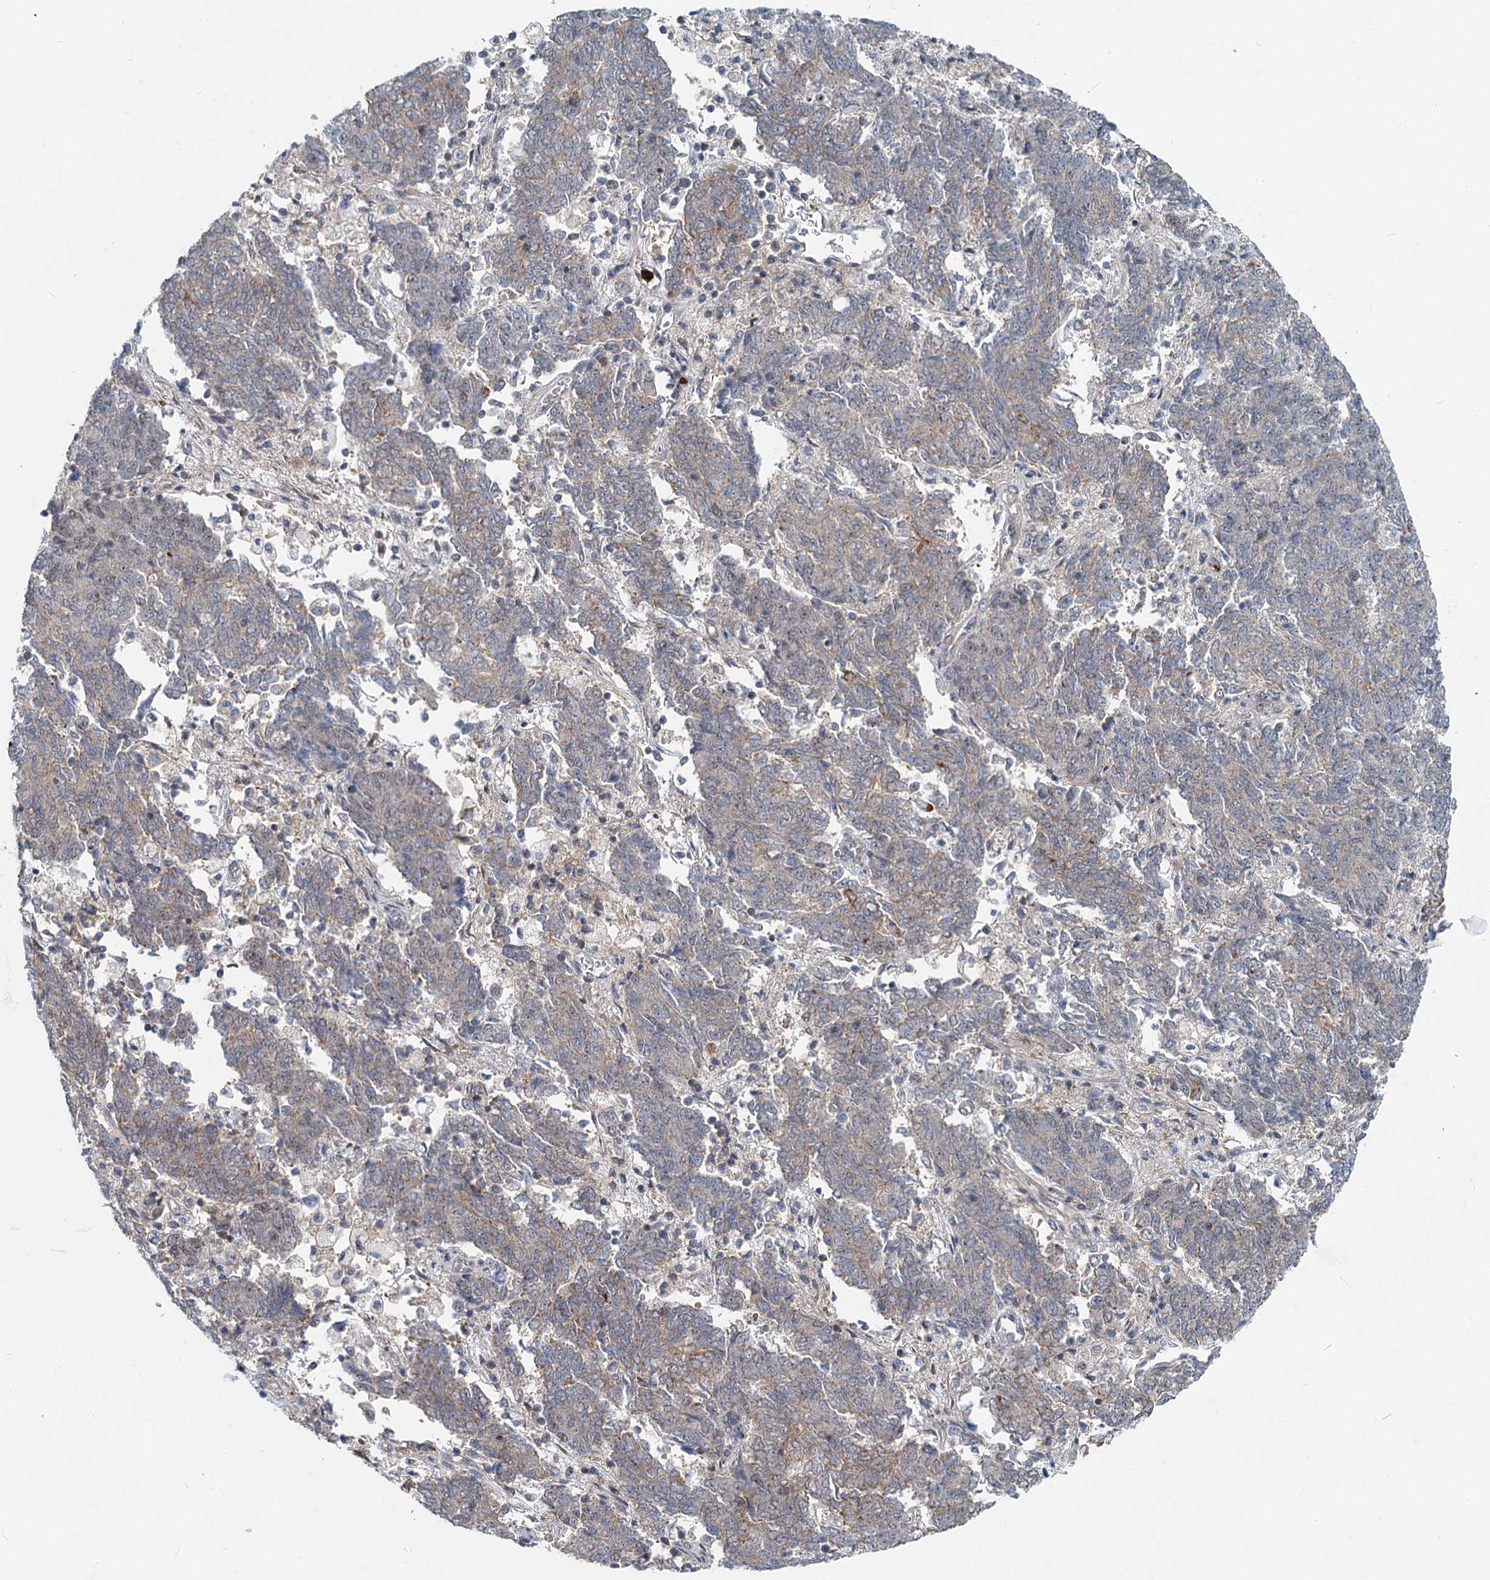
{"staining": {"intensity": "moderate", "quantity": "<25%", "location": "cytoplasmic/membranous"}, "tissue": "endometrial cancer", "cell_type": "Tumor cells", "image_type": "cancer", "snomed": [{"axis": "morphology", "description": "Adenocarcinoma, NOS"}, {"axis": "topography", "description": "Endometrium"}], "caption": "The image demonstrates a brown stain indicating the presence of a protein in the cytoplasmic/membranous of tumor cells in endometrial adenocarcinoma.", "gene": "ADCY2", "patient": {"sex": "female", "age": 80}}